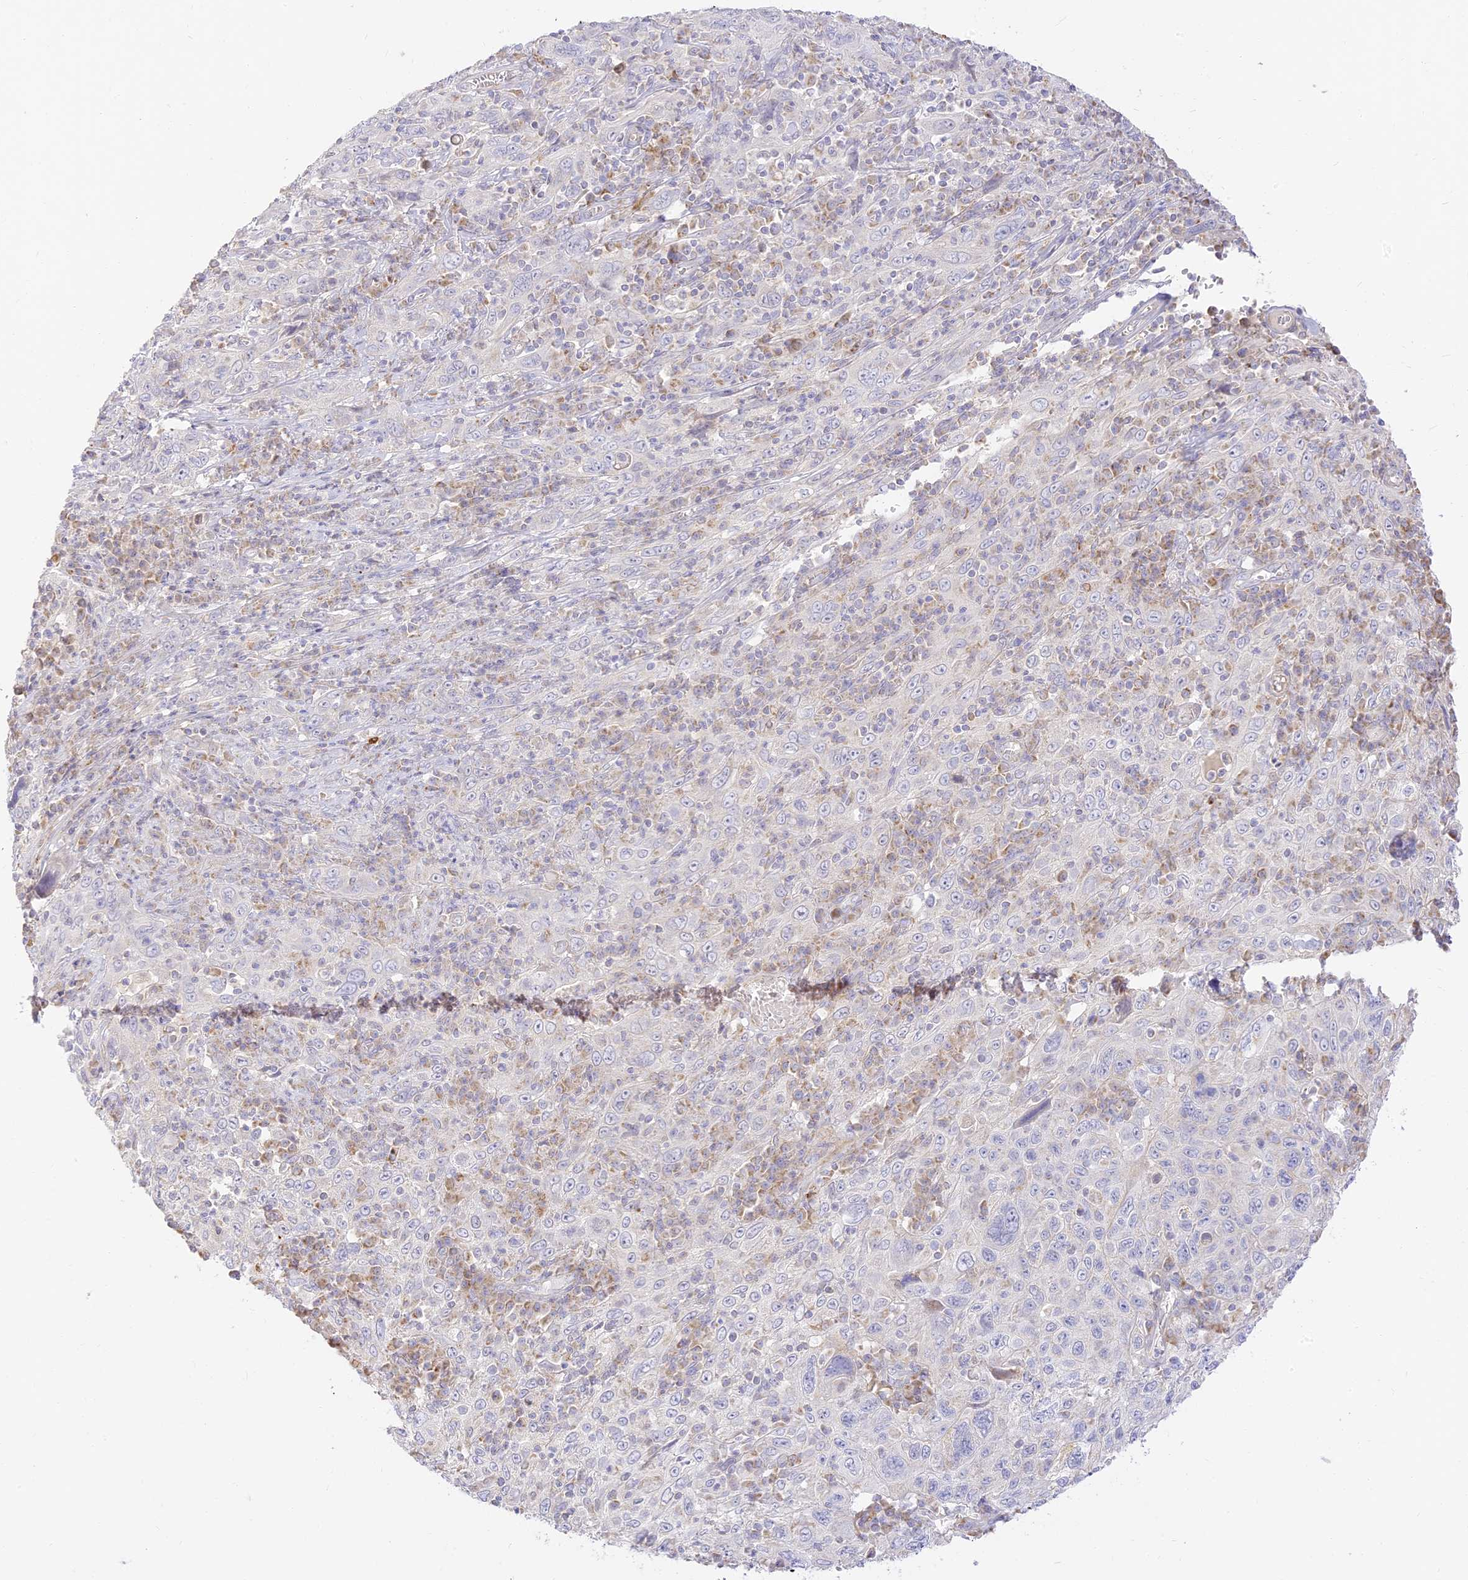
{"staining": {"intensity": "negative", "quantity": "none", "location": "none"}, "tissue": "cervical cancer", "cell_type": "Tumor cells", "image_type": "cancer", "snomed": [{"axis": "morphology", "description": "Squamous cell carcinoma, NOS"}, {"axis": "topography", "description": "Cervix"}], "caption": "Immunohistochemical staining of human cervical cancer displays no significant expression in tumor cells. The staining is performed using DAB (3,3'-diaminobenzidine) brown chromogen with nuclei counter-stained in using hematoxylin.", "gene": "LRRC15", "patient": {"sex": "female", "age": 46}}